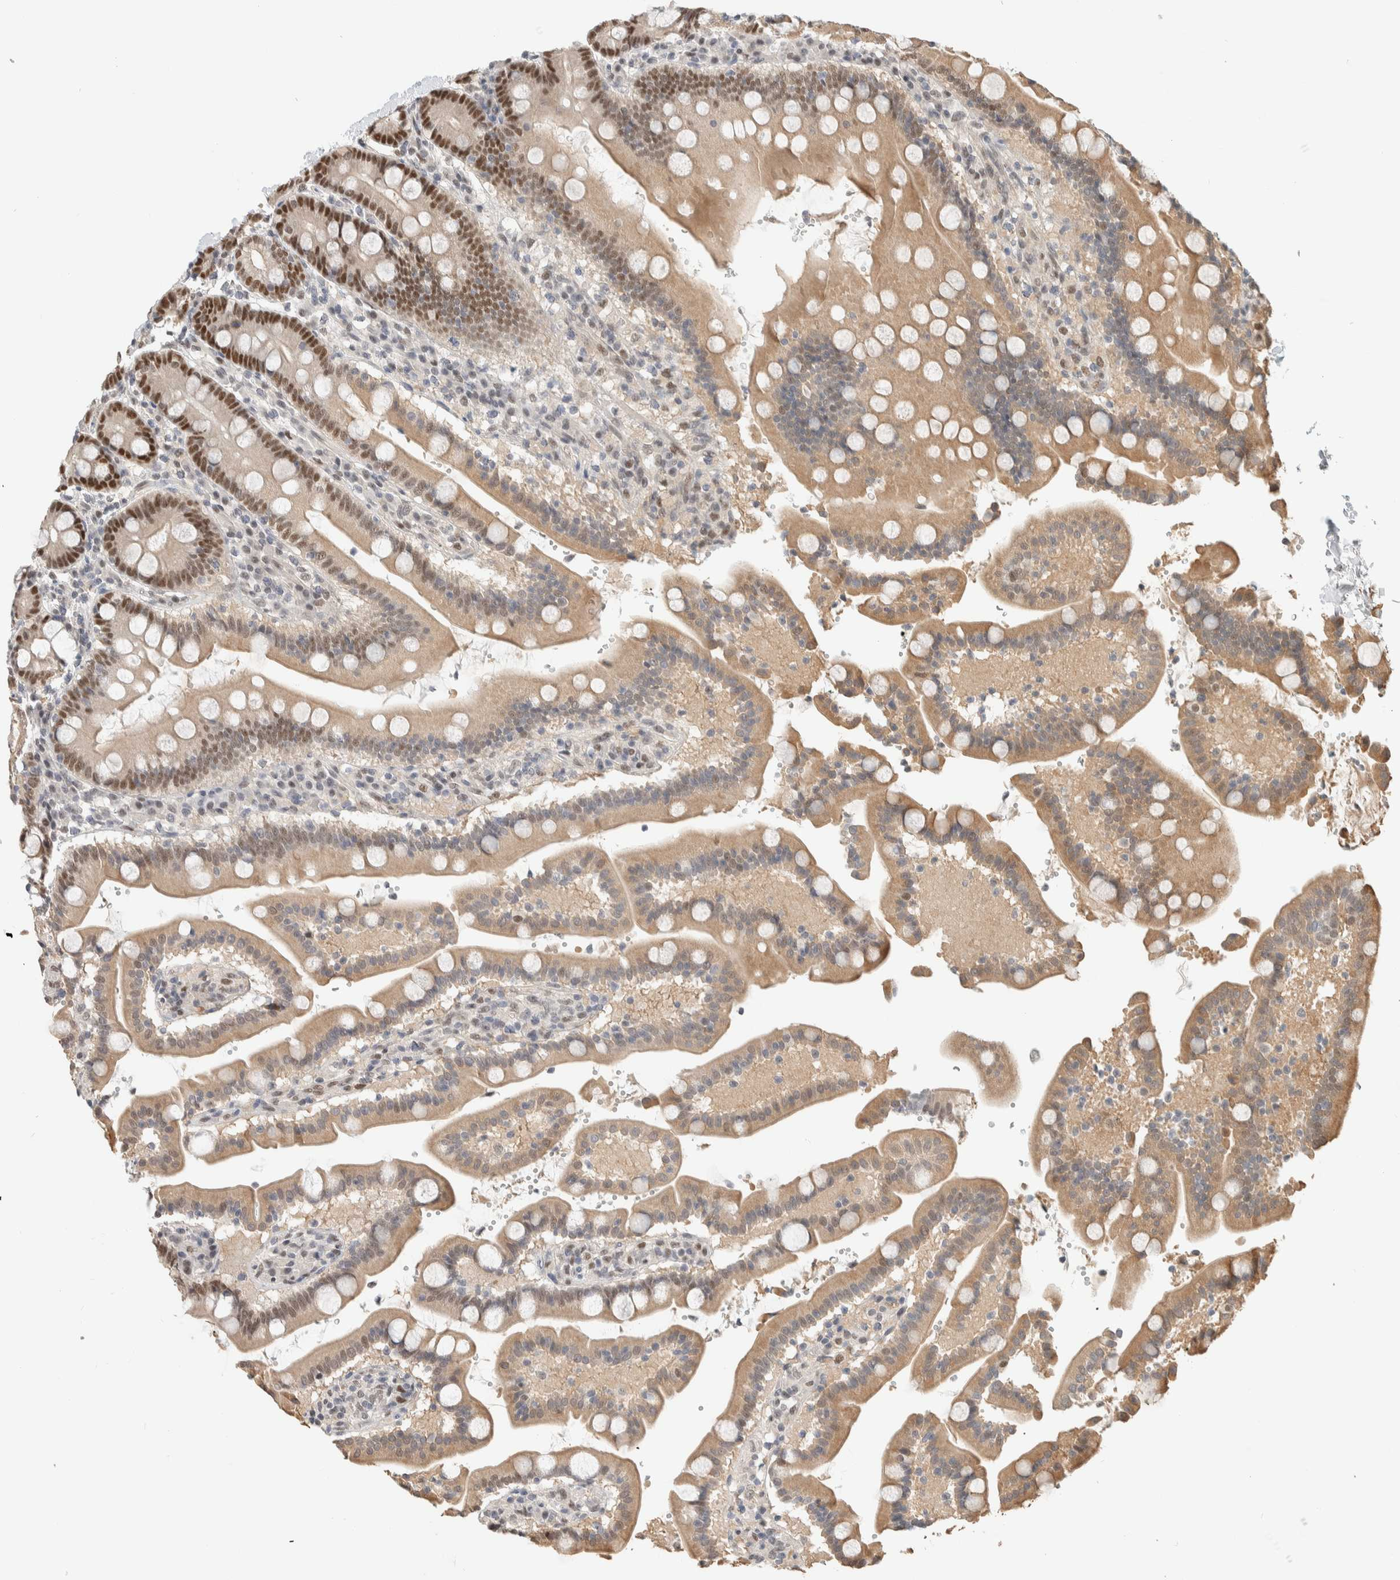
{"staining": {"intensity": "moderate", "quantity": ">75%", "location": "cytoplasmic/membranous,nuclear"}, "tissue": "duodenum", "cell_type": "Glandular cells", "image_type": "normal", "snomed": [{"axis": "morphology", "description": "Normal tissue, NOS"}, {"axis": "topography", "description": "Small intestine, NOS"}], "caption": "Glandular cells display medium levels of moderate cytoplasmic/membranous,nuclear staining in about >75% of cells in unremarkable duodenum. Using DAB (brown) and hematoxylin (blue) stains, captured at high magnification using brightfield microscopy.", "gene": "PUS7", "patient": {"sex": "female", "age": 71}}